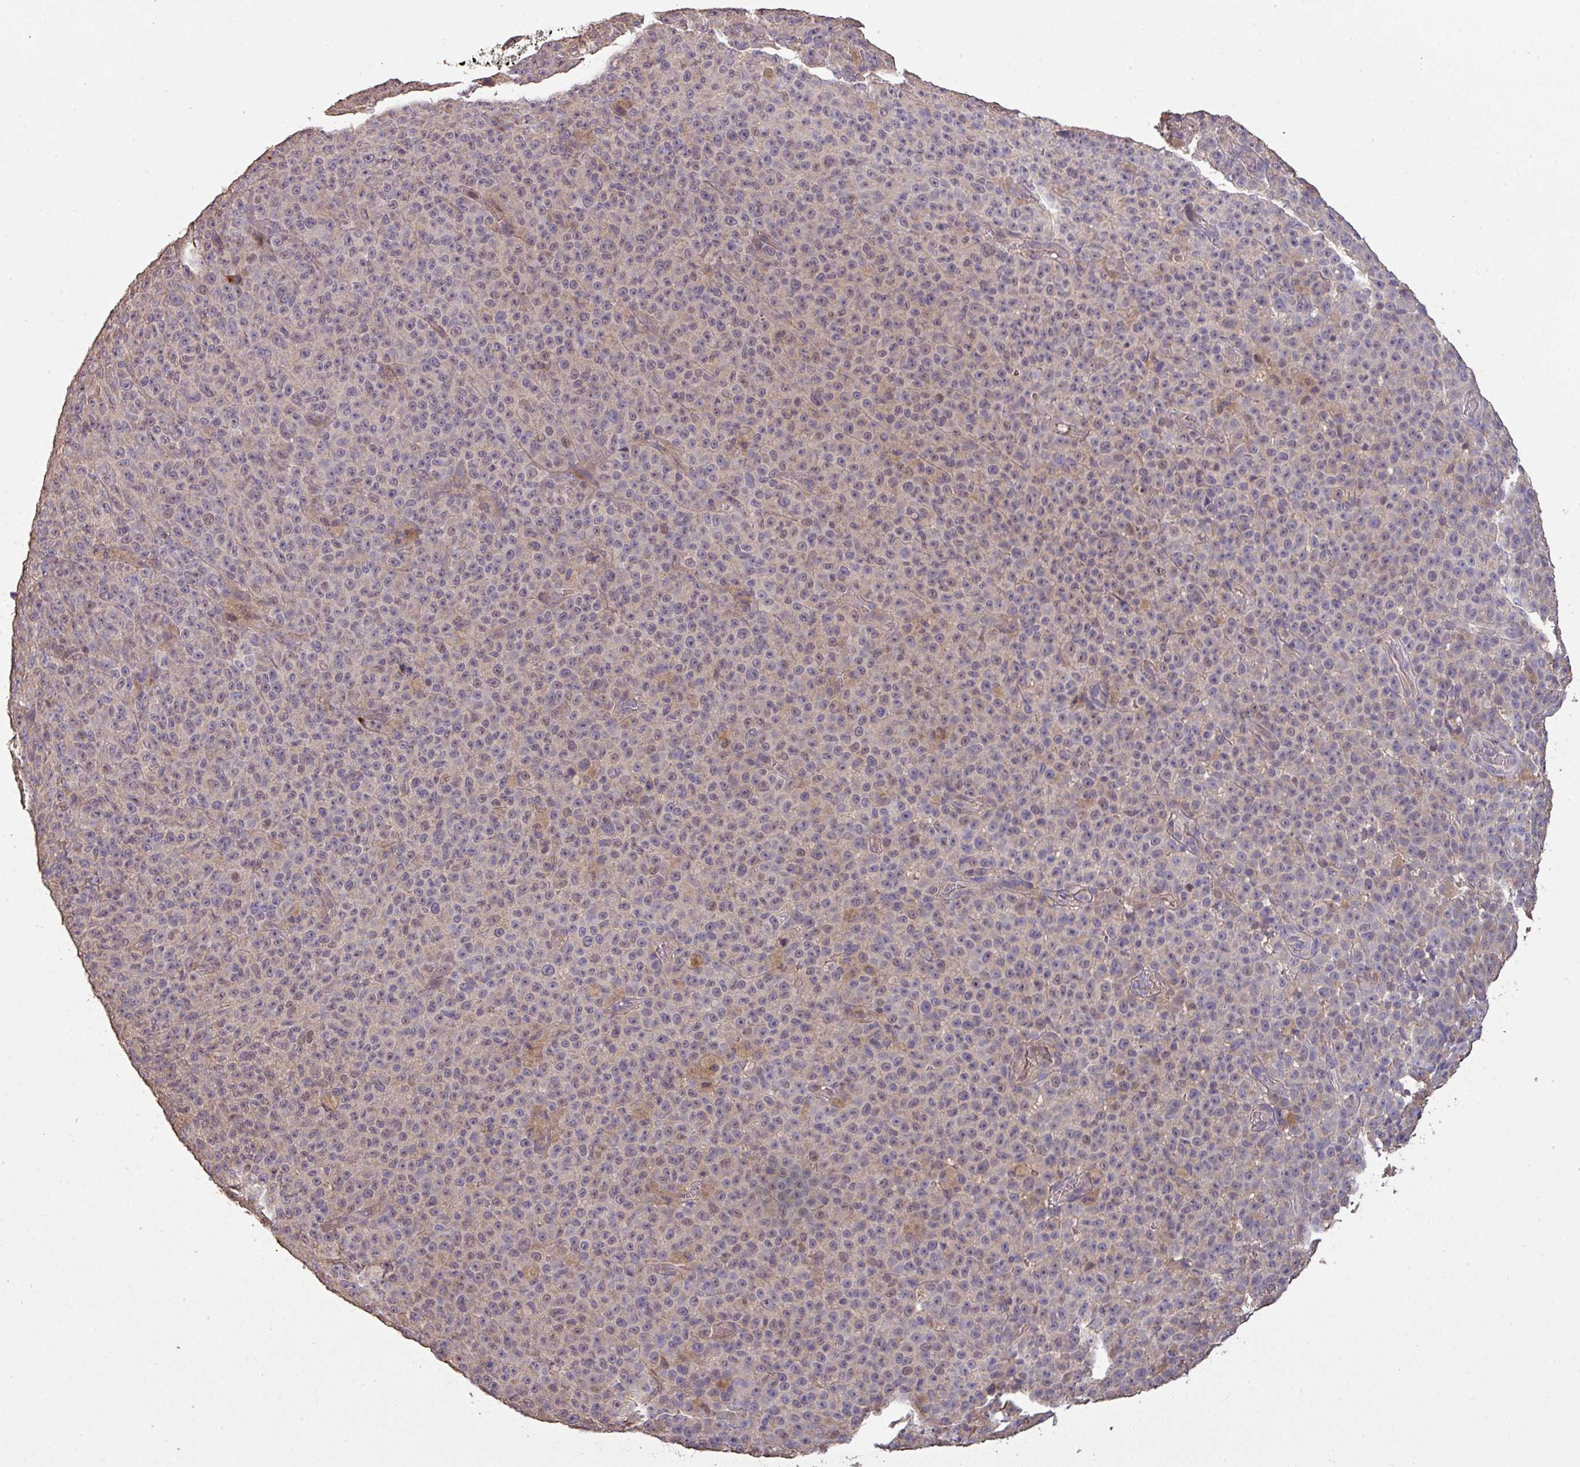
{"staining": {"intensity": "negative", "quantity": "none", "location": "none"}, "tissue": "melanoma", "cell_type": "Tumor cells", "image_type": "cancer", "snomed": [{"axis": "morphology", "description": "Malignant melanoma, NOS"}, {"axis": "topography", "description": "Skin"}], "caption": "Immunohistochemistry (IHC) micrograph of human malignant melanoma stained for a protein (brown), which demonstrates no positivity in tumor cells.", "gene": "ISLR", "patient": {"sex": "female", "age": 82}}